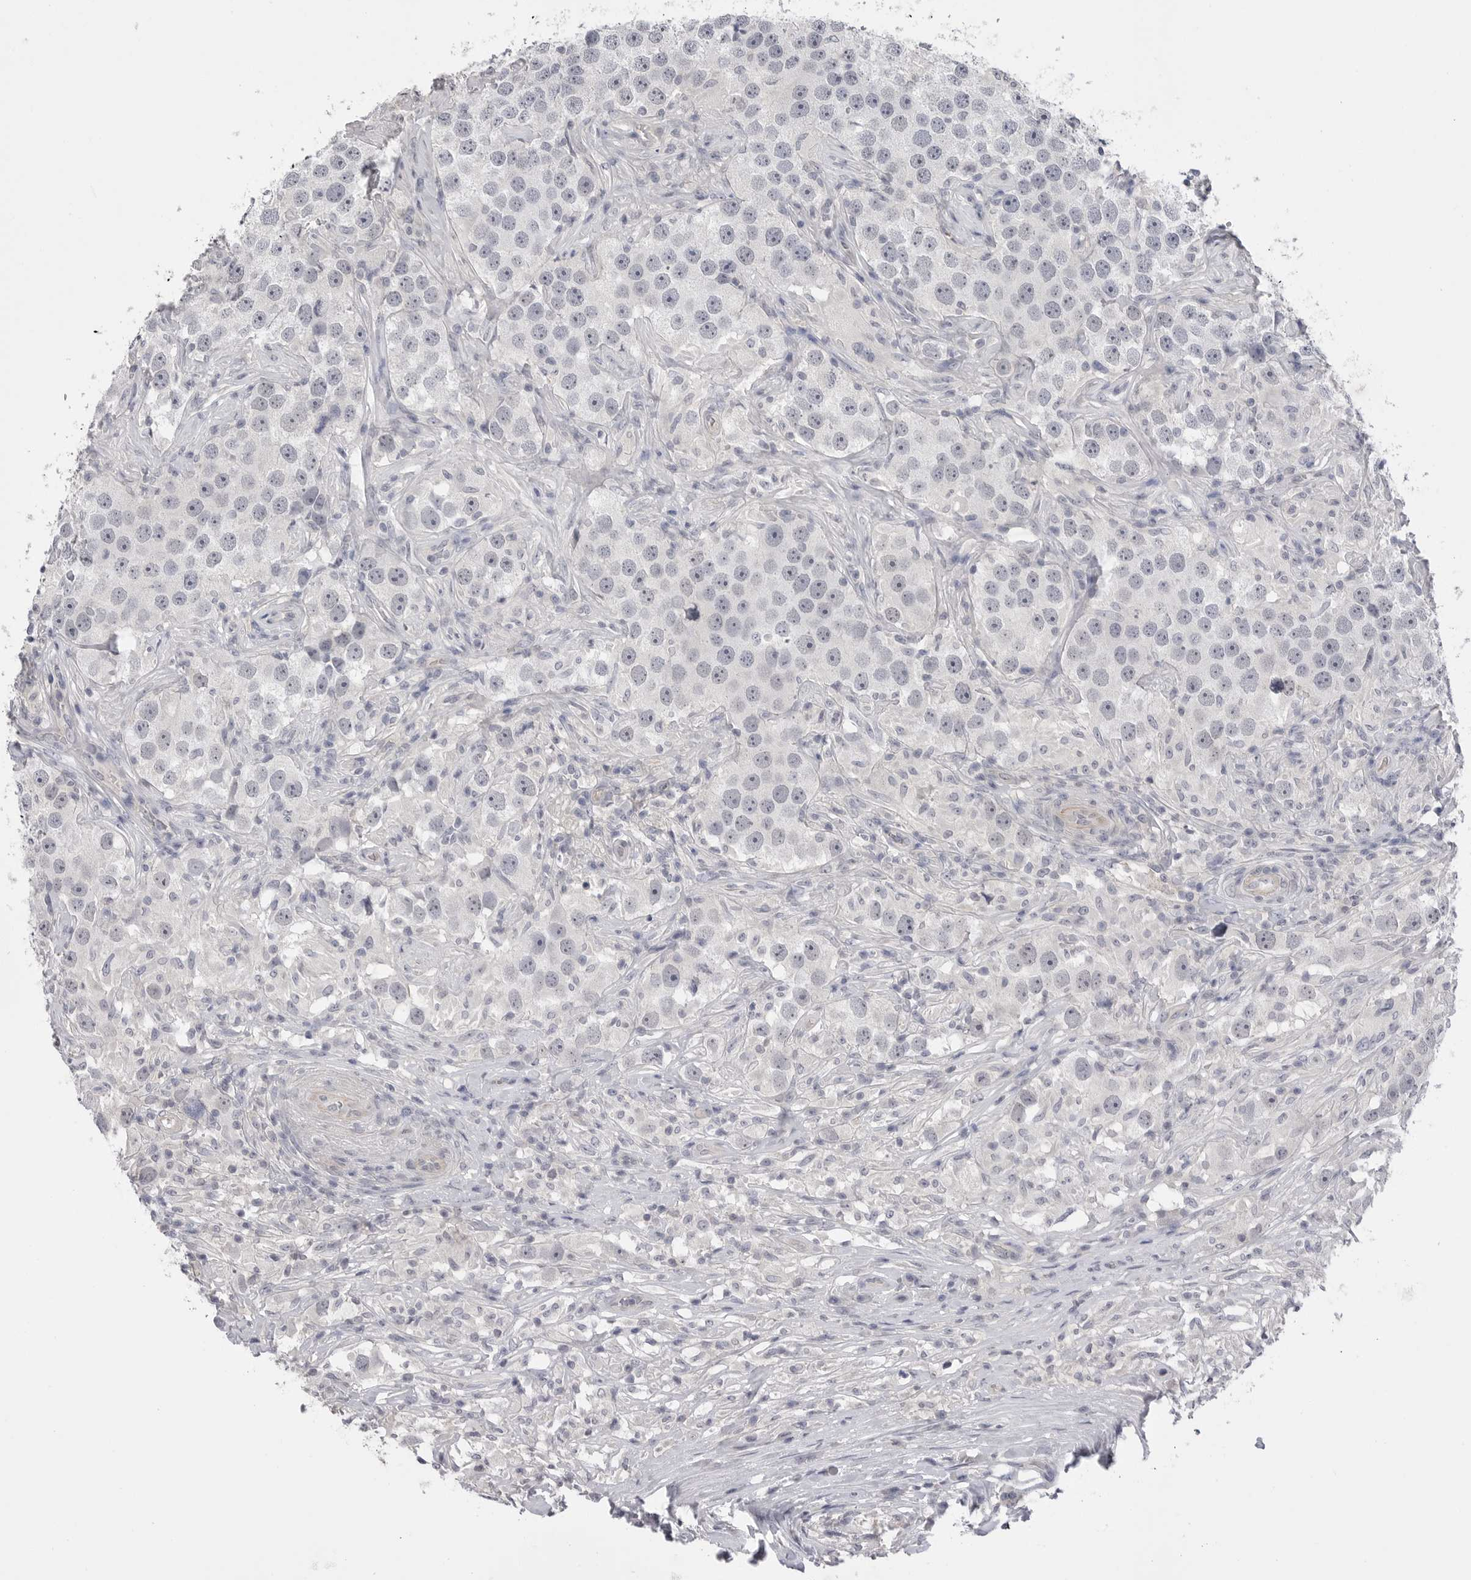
{"staining": {"intensity": "negative", "quantity": "none", "location": "none"}, "tissue": "testis cancer", "cell_type": "Tumor cells", "image_type": "cancer", "snomed": [{"axis": "morphology", "description": "Seminoma, NOS"}, {"axis": "topography", "description": "Testis"}], "caption": "Seminoma (testis) was stained to show a protein in brown. There is no significant positivity in tumor cells.", "gene": "DLGAP3", "patient": {"sex": "male", "age": 49}}